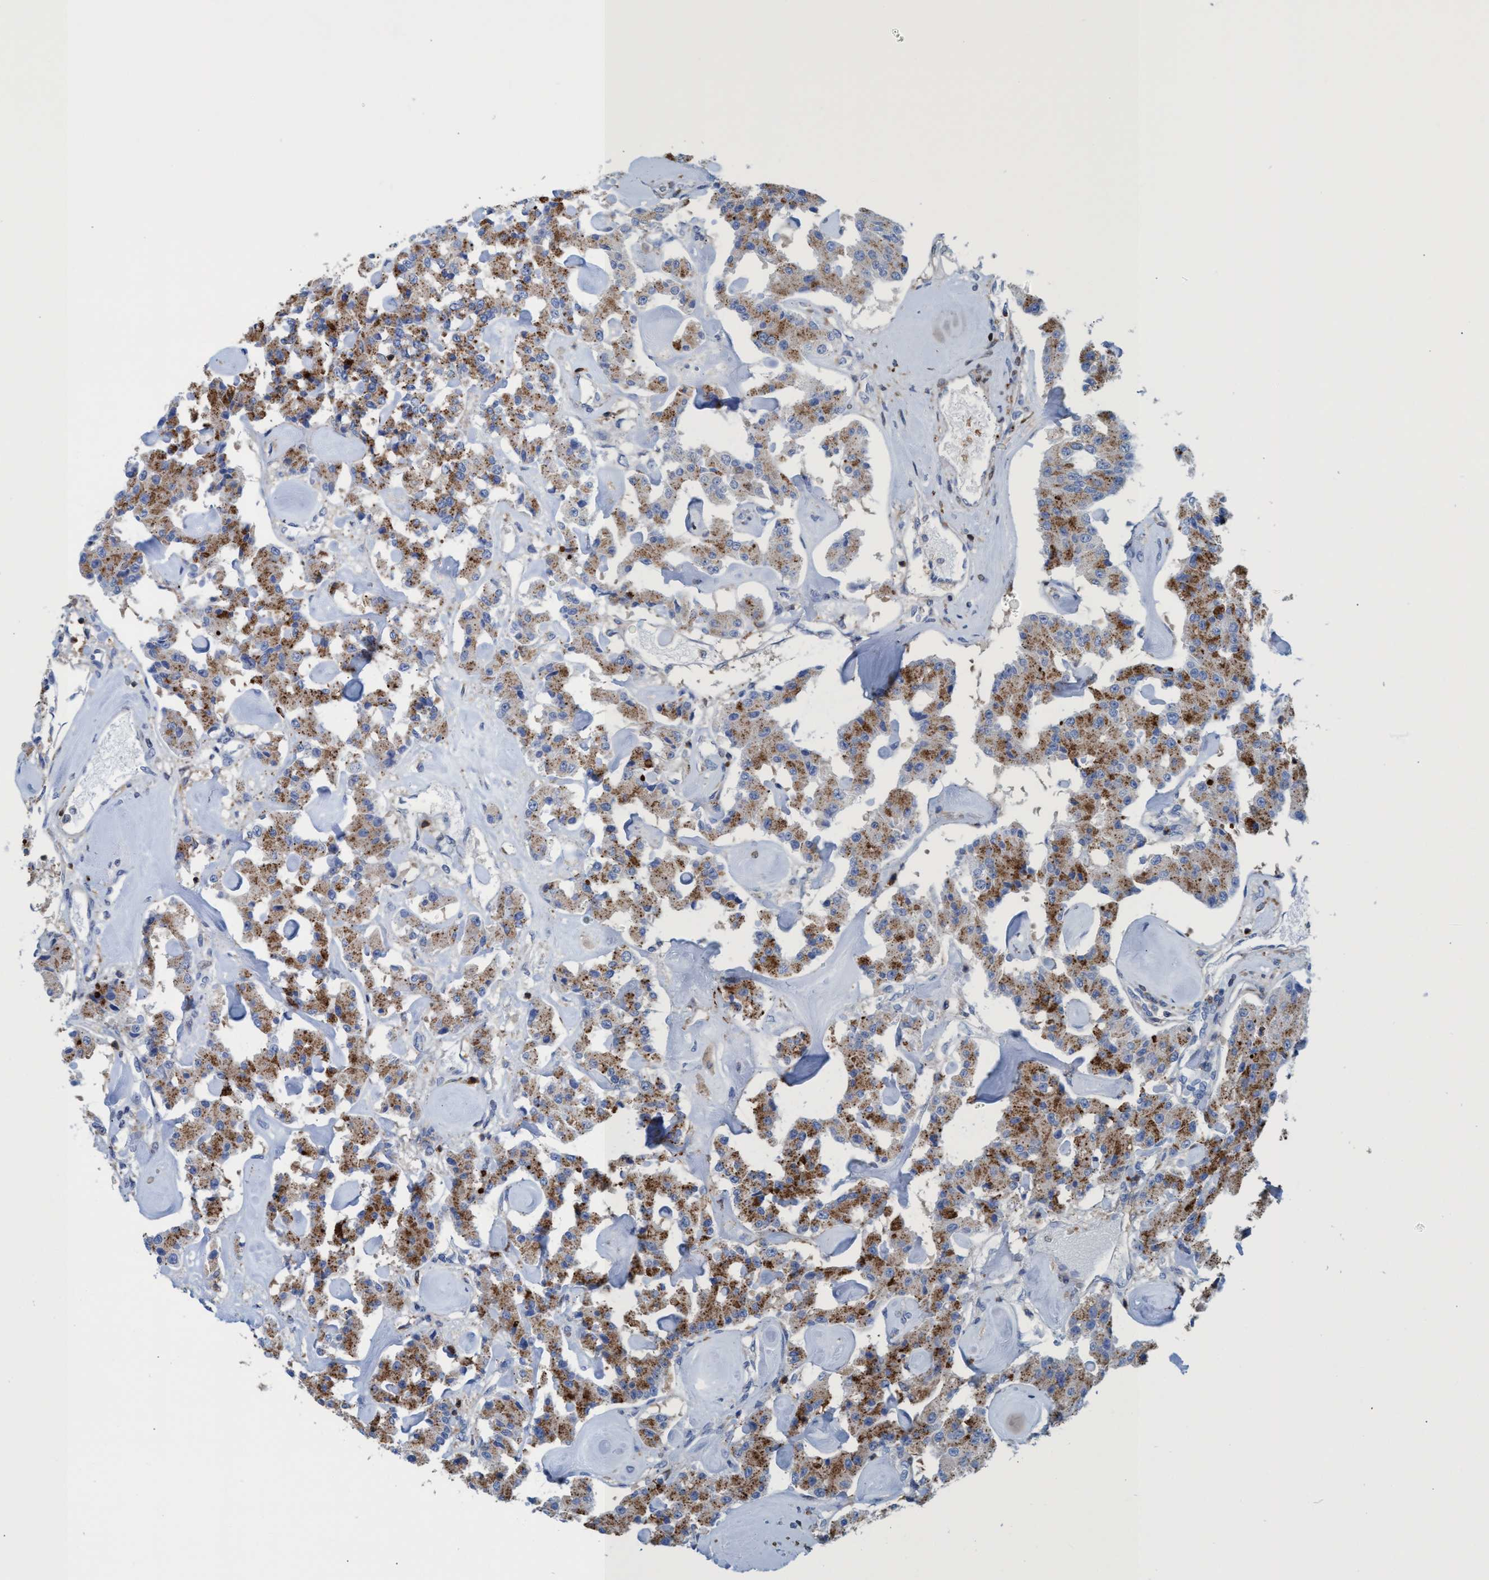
{"staining": {"intensity": "moderate", "quantity": "25%-75%", "location": "cytoplasmic/membranous"}, "tissue": "carcinoid", "cell_type": "Tumor cells", "image_type": "cancer", "snomed": [{"axis": "morphology", "description": "Carcinoid, malignant, NOS"}, {"axis": "topography", "description": "Pancreas"}], "caption": "Human malignant carcinoid stained for a protein (brown) displays moderate cytoplasmic/membranous positive positivity in about 25%-75% of tumor cells.", "gene": "EZR", "patient": {"sex": "male", "age": 41}}